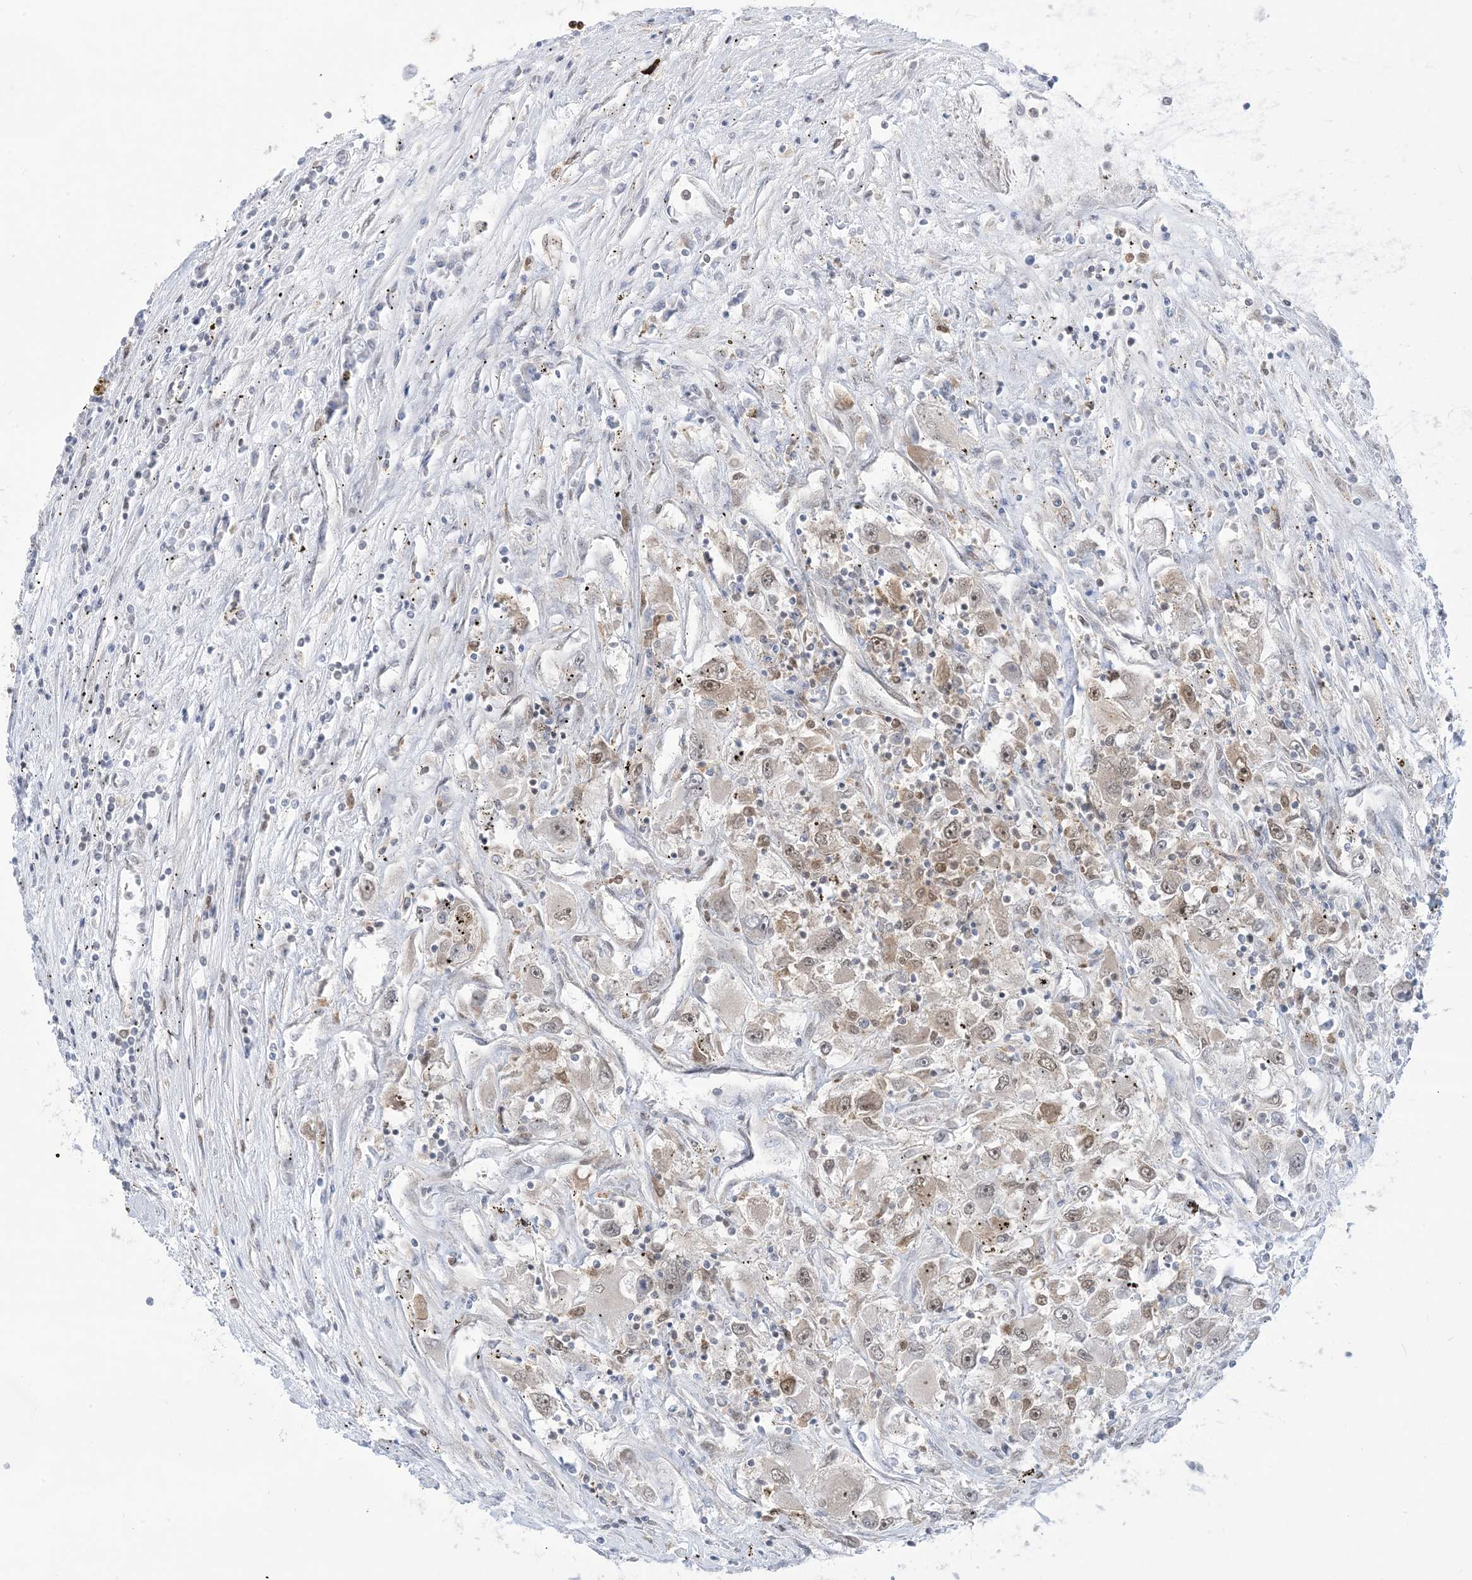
{"staining": {"intensity": "weak", "quantity": ">75%", "location": "cytoplasmic/membranous,nuclear"}, "tissue": "renal cancer", "cell_type": "Tumor cells", "image_type": "cancer", "snomed": [{"axis": "morphology", "description": "Adenocarcinoma, NOS"}, {"axis": "topography", "description": "Kidney"}], "caption": "DAB immunohistochemical staining of human renal adenocarcinoma shows weak cytoplasmic/membranous and nuclear protein positivity in about >75% of tumor cells.", "gene": "CASP4", "patient": {"sex": "female", "age": 52}}